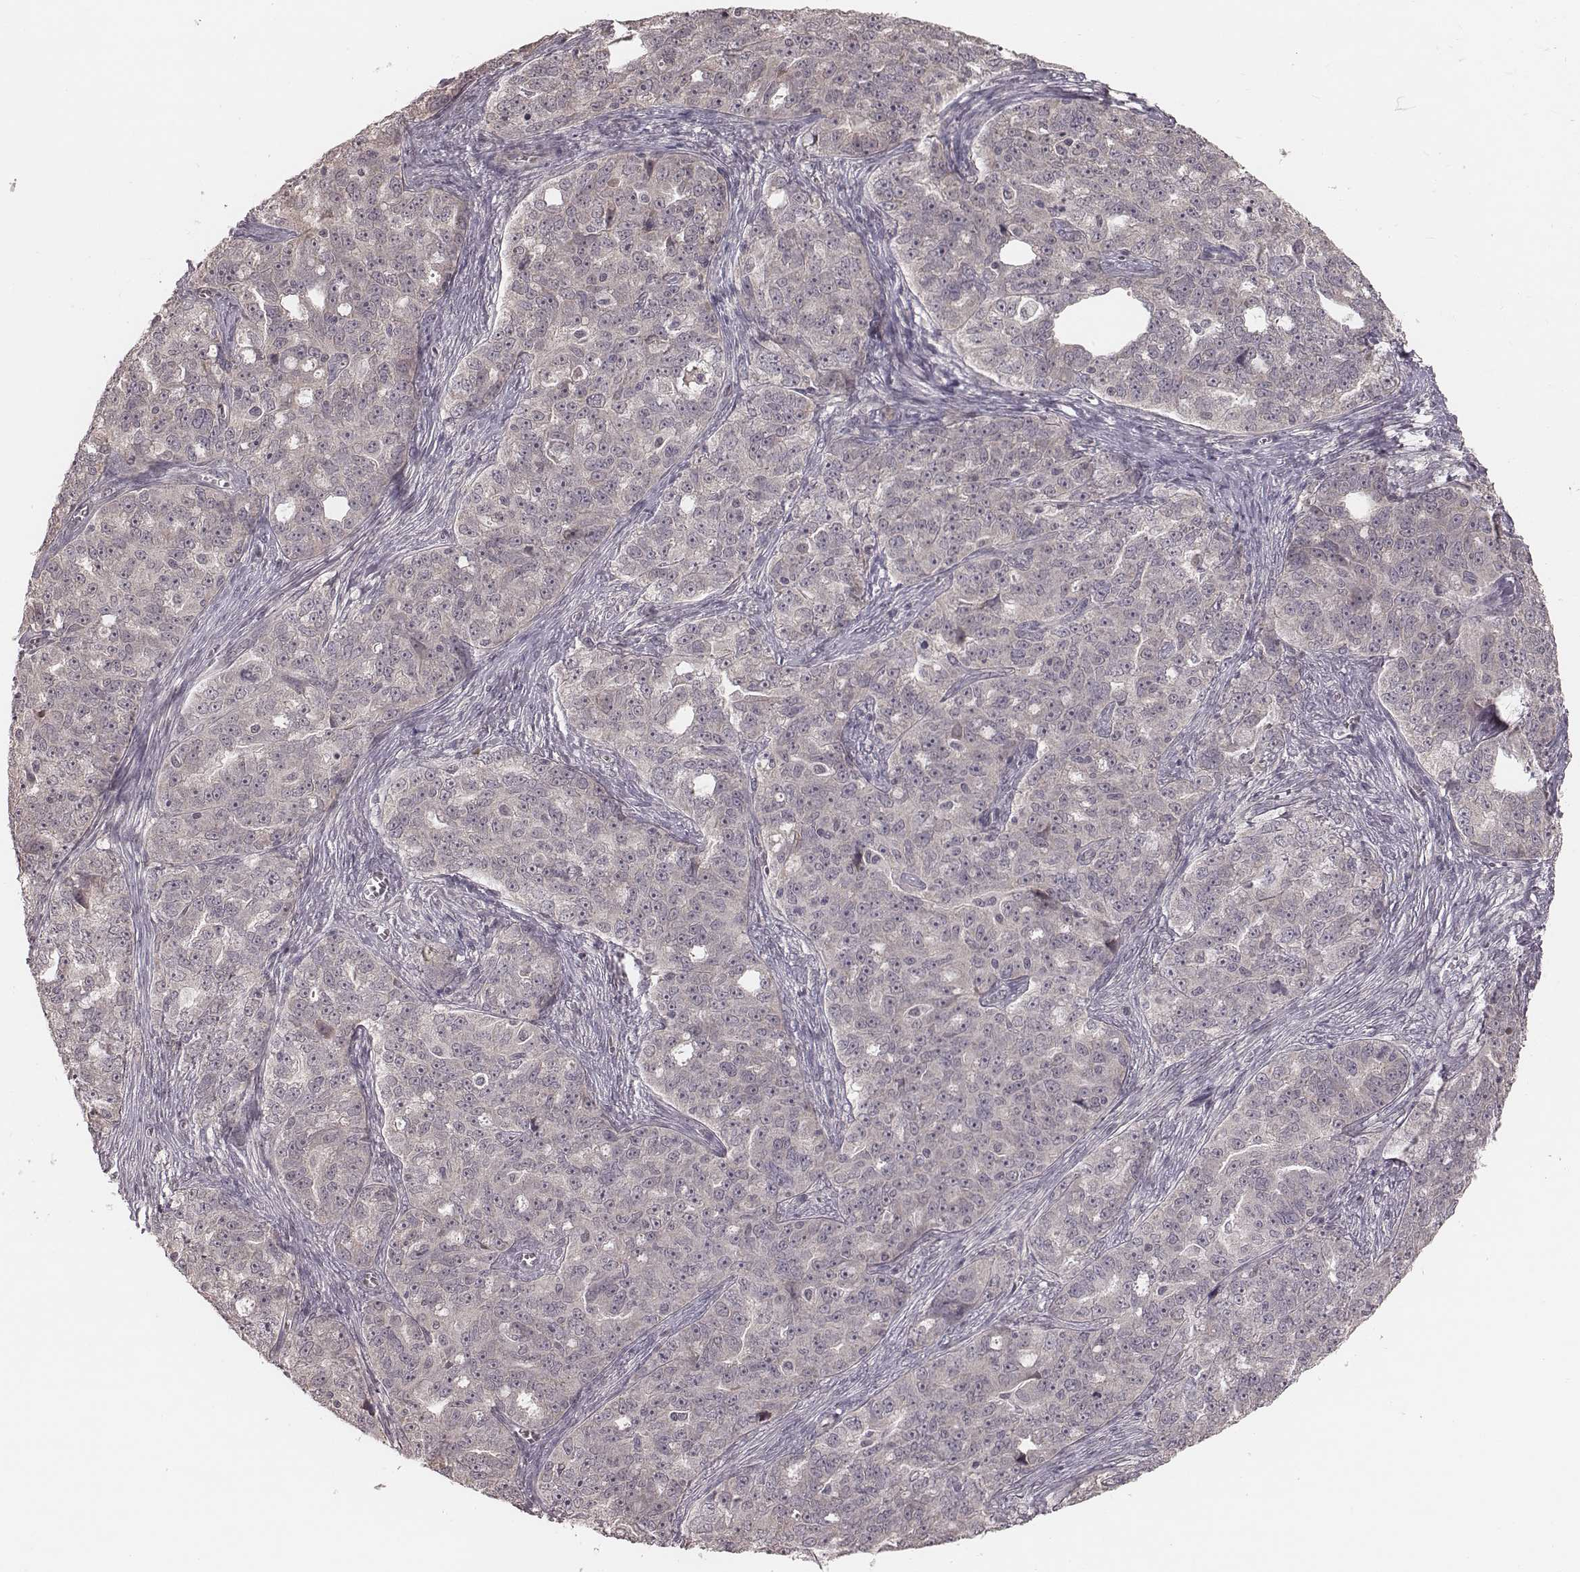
{"staining": {"intensity": "negative", "quantity": "none", "location": "none"}, "tissue": "ovarian cancer", "cell_type": "Tumor cells", "image_type": "cancer", "snomed": [{"axis": "morphology", "description": "Cystadenocarcinoma, serous, NOS"}, {"axis": "topography", "description": "Ovary"}], "caption": "Immunohistochemical staining of human ovarian serous cystadenocarcinoma shows no significant staining in tumor cells.", "gene": "IL5", "patient": {"sex": "female", "age": 51}}